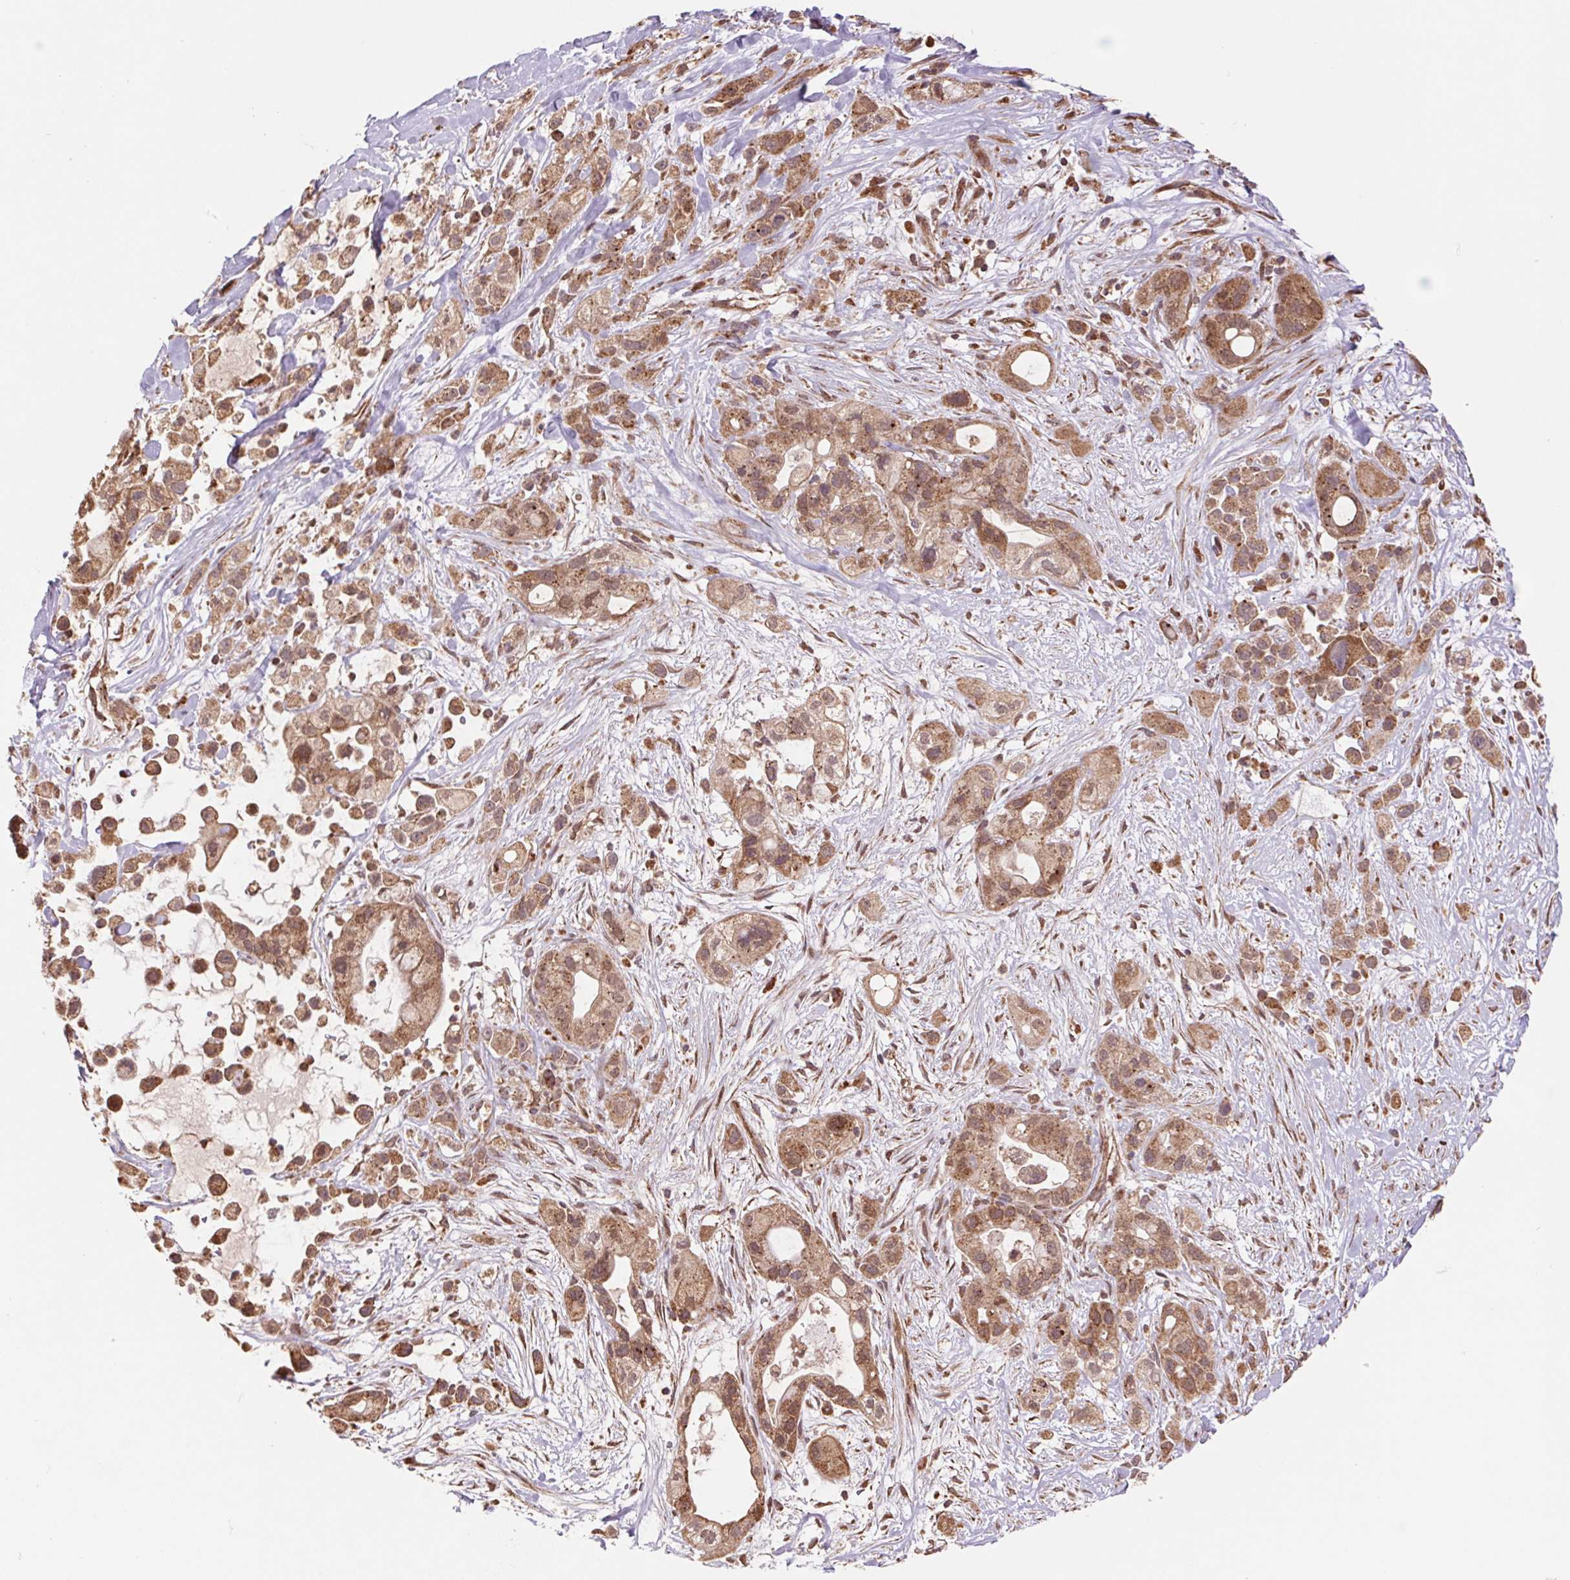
{"staining": {"intensity": "moderate", "quantity": ">75%", "location": "cytoplasmic/membranous,nuclear"}, "tissue": "pancreatic cancer", "cell_type": "Tumor cells", "image_type": "cancer", "snomed": [{"axis": "morphology", "description": "Adenocarcinoma, NOS"}, {"axis": "topography", "description": "Pancreas"}], "caption": "Immunohistochemistry (DAB) staining of pancreatic adenocarcinoma reveals moderate cytoplasmic/membranous and nuclear protein staining in about >75% of tumor cells. (brown staining indicates protein expression, while blue staining denotes nuclei).", "gene": "PDHA1", "patient": {"sex": "male", "age": 44}}